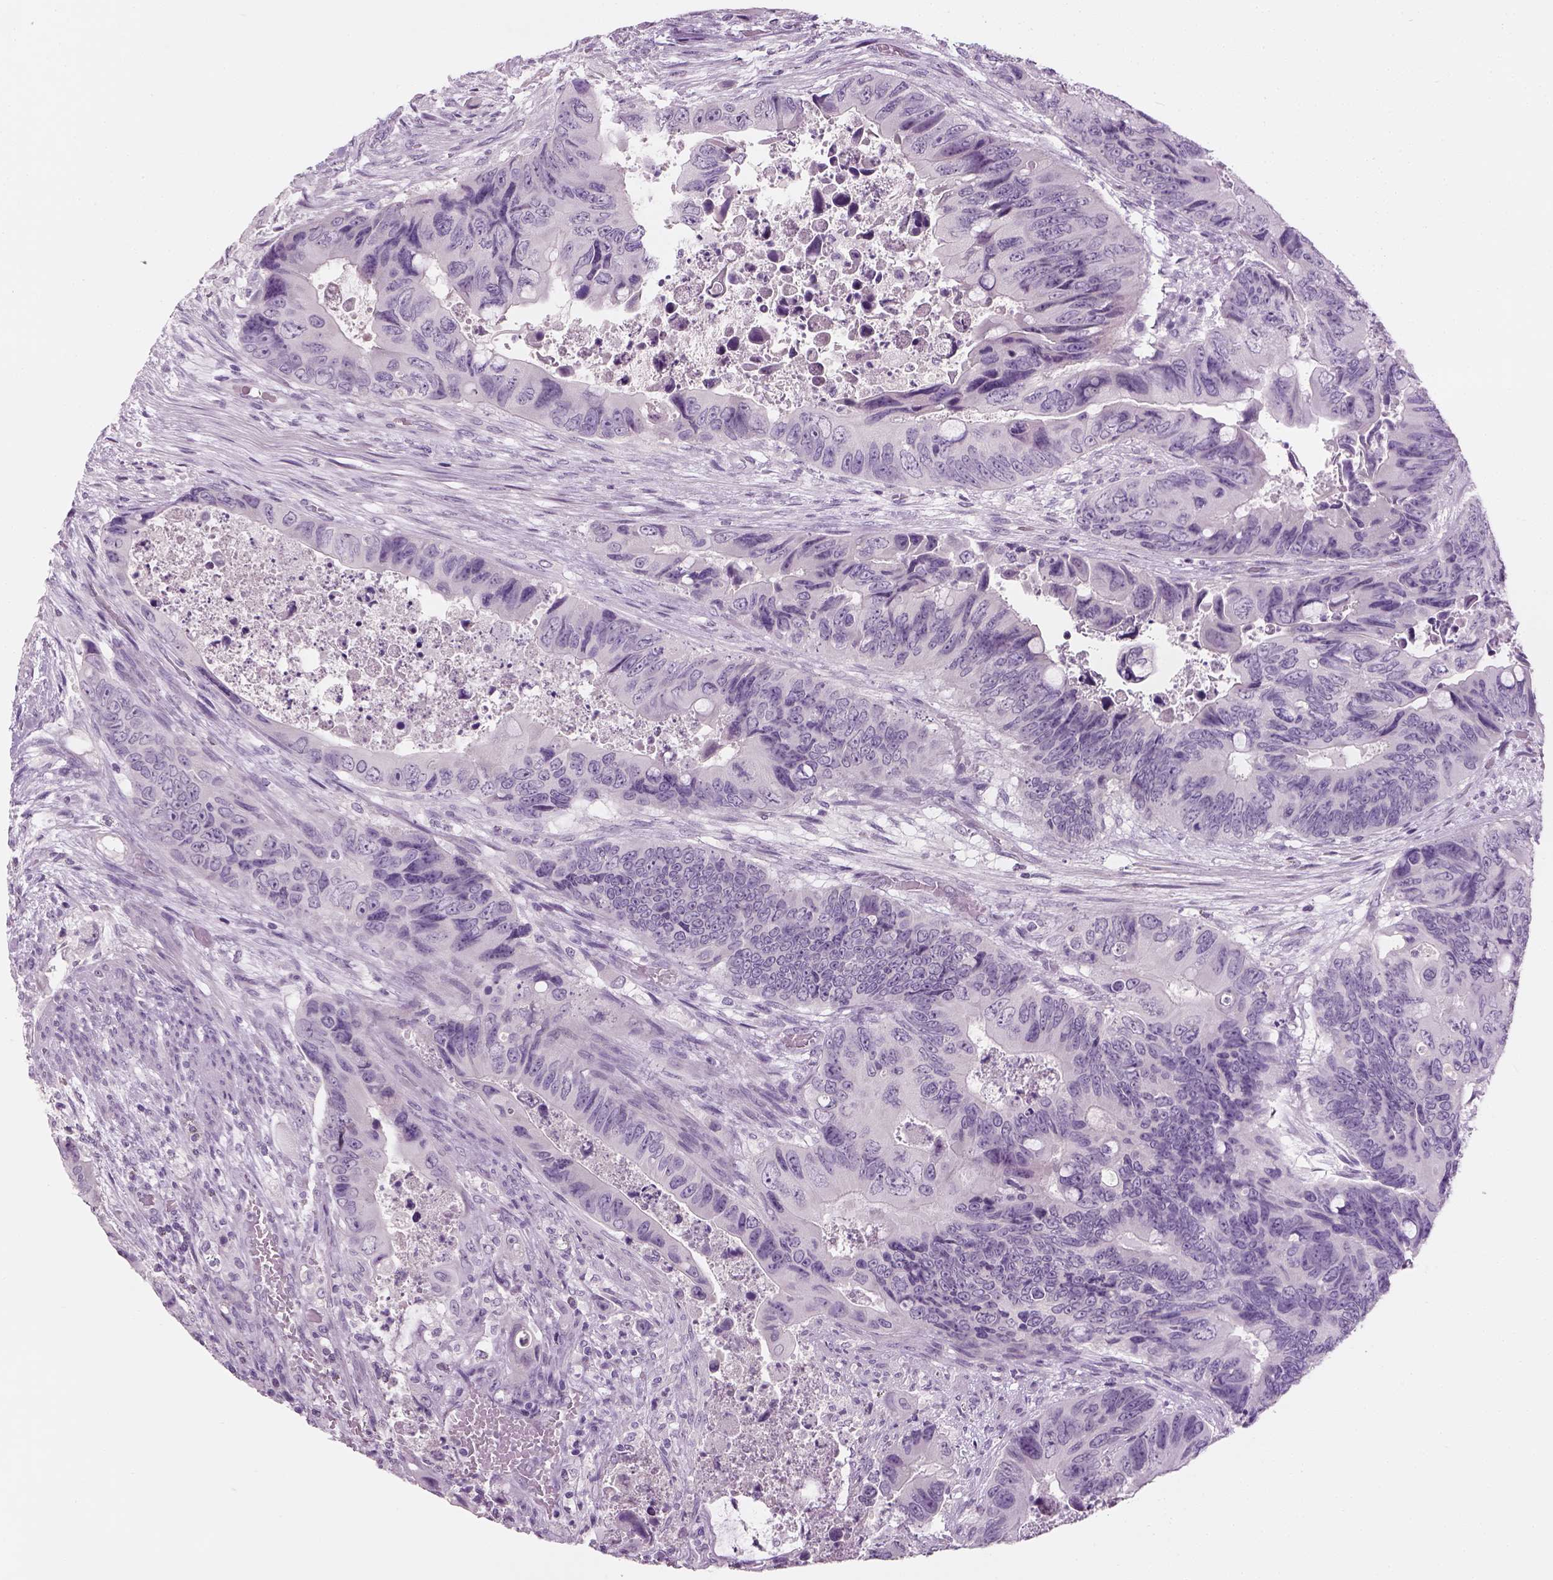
{"staining": {"intensity": "negative", "quantity": "none", "location": "none"}, "tissue": "colorectal cancer", "cell_type": "Tumor cells", "image_type": "cancer", "snomed": [{"axis": "morphology", "description": "Adenocarcinoma, NOS"}, {"axis": "topography", "description": "Rectum"}], "caption": "The immunohistochemistry (IHC) photomicrograph has no significant expression in tumor cells of adenocarcinoma (colorectal) tissue.", "gene": "TH", "patient": {"sex": "male", "age": 63}}